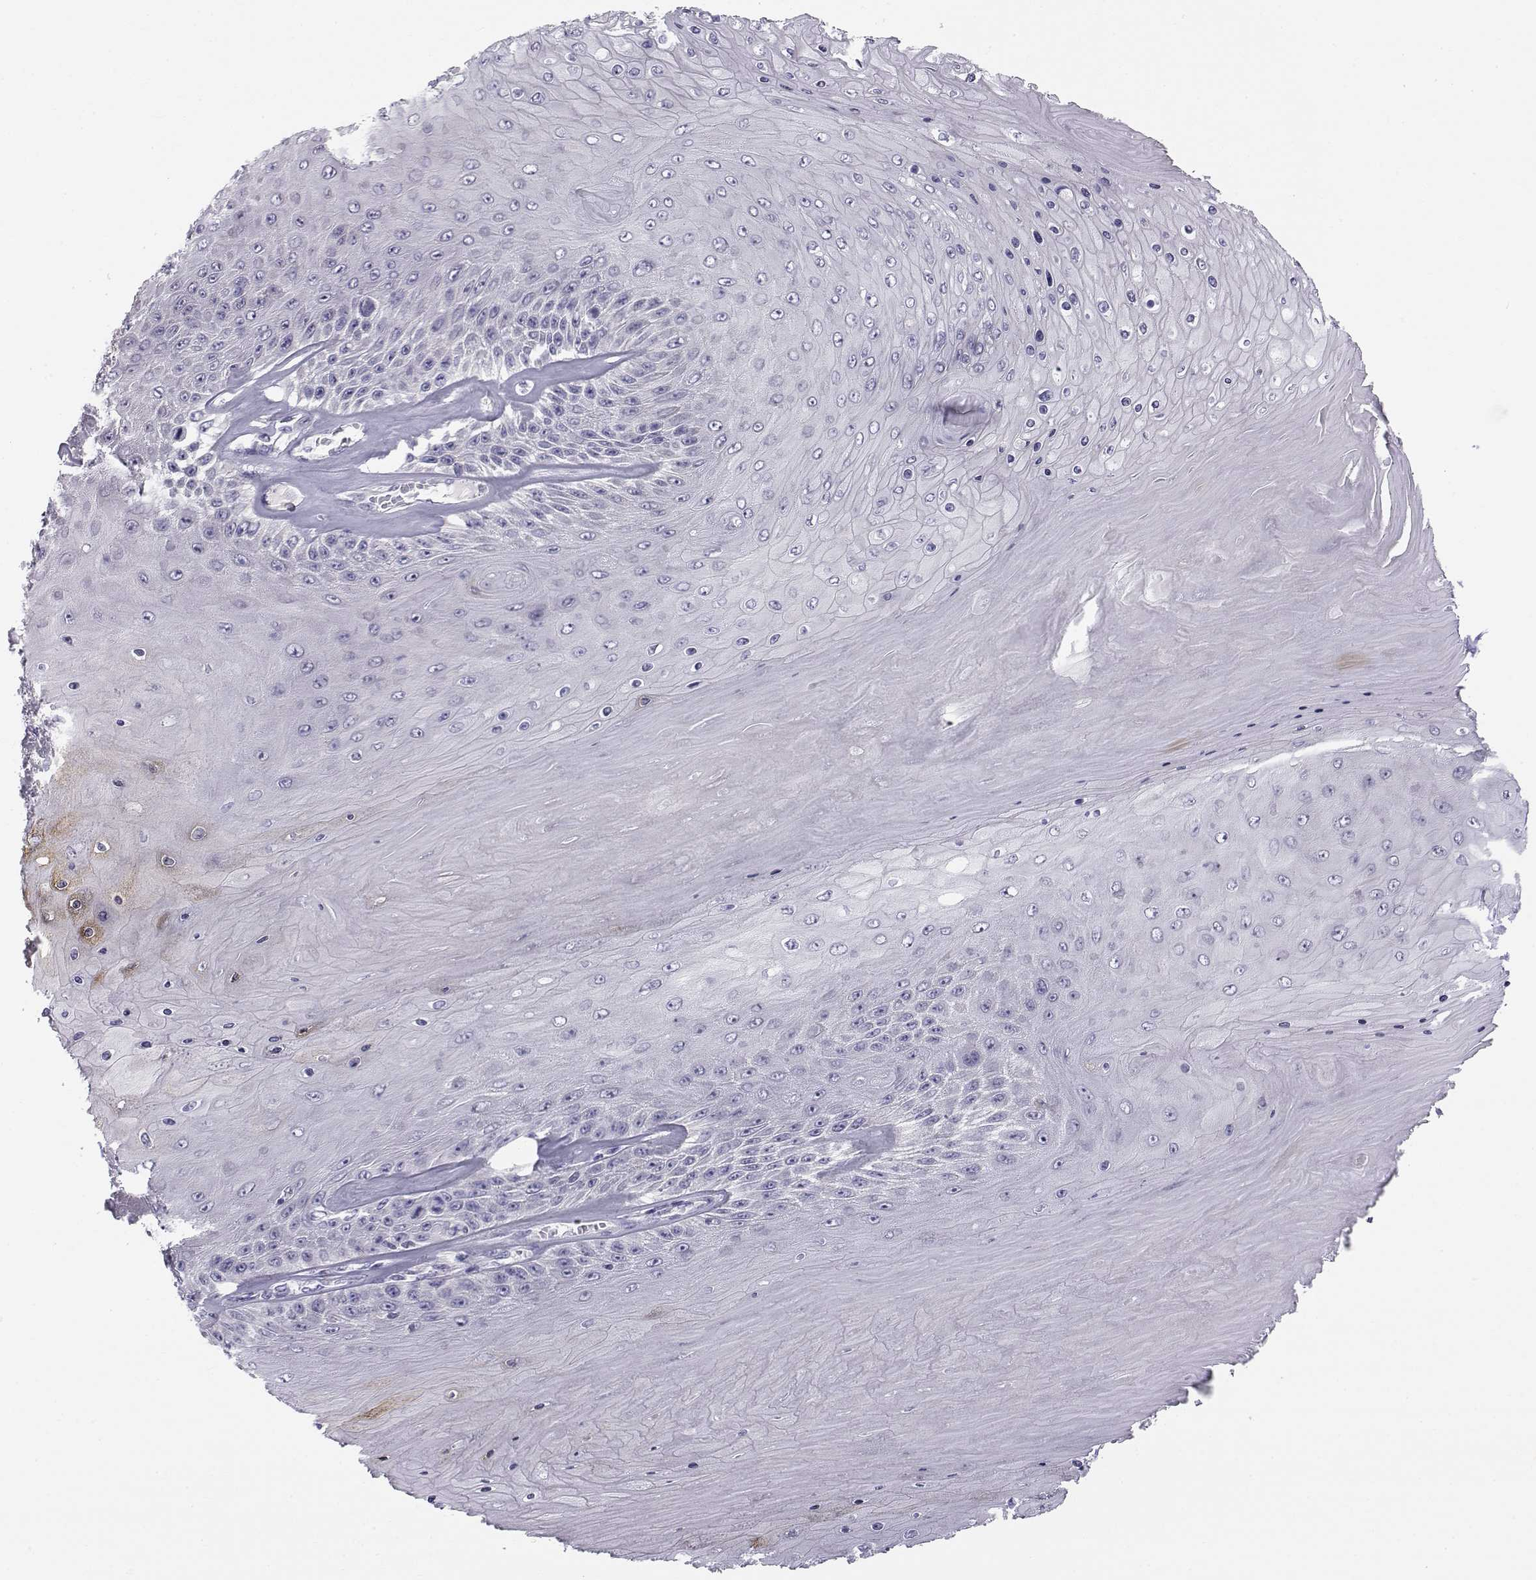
{"staining": {"intensity": "negative", "quantity": "none", "location": "none"}, "tissue": "skin cancer", "cell_type": "Tumor cells", "image_type": "cancer", "snomed": [{"axis": "morphology", "description": "Squamous cell carcinoma, NOS"}, {"axis": "topography", "description": "Skin"}], "caption": "A high-resolution image shows immunohistochemistry (IHC) staining of skin squamous cell carcinoma, which demonstrates no significant expression in tumor cells. The staining is performed using DAB (3,3'-diaminobenzidine) brown chromogen with nuclei counter-stained in using hematoxylin.", "gene": "ACSL6", "patient": {"sex": "male", "age": 62}}